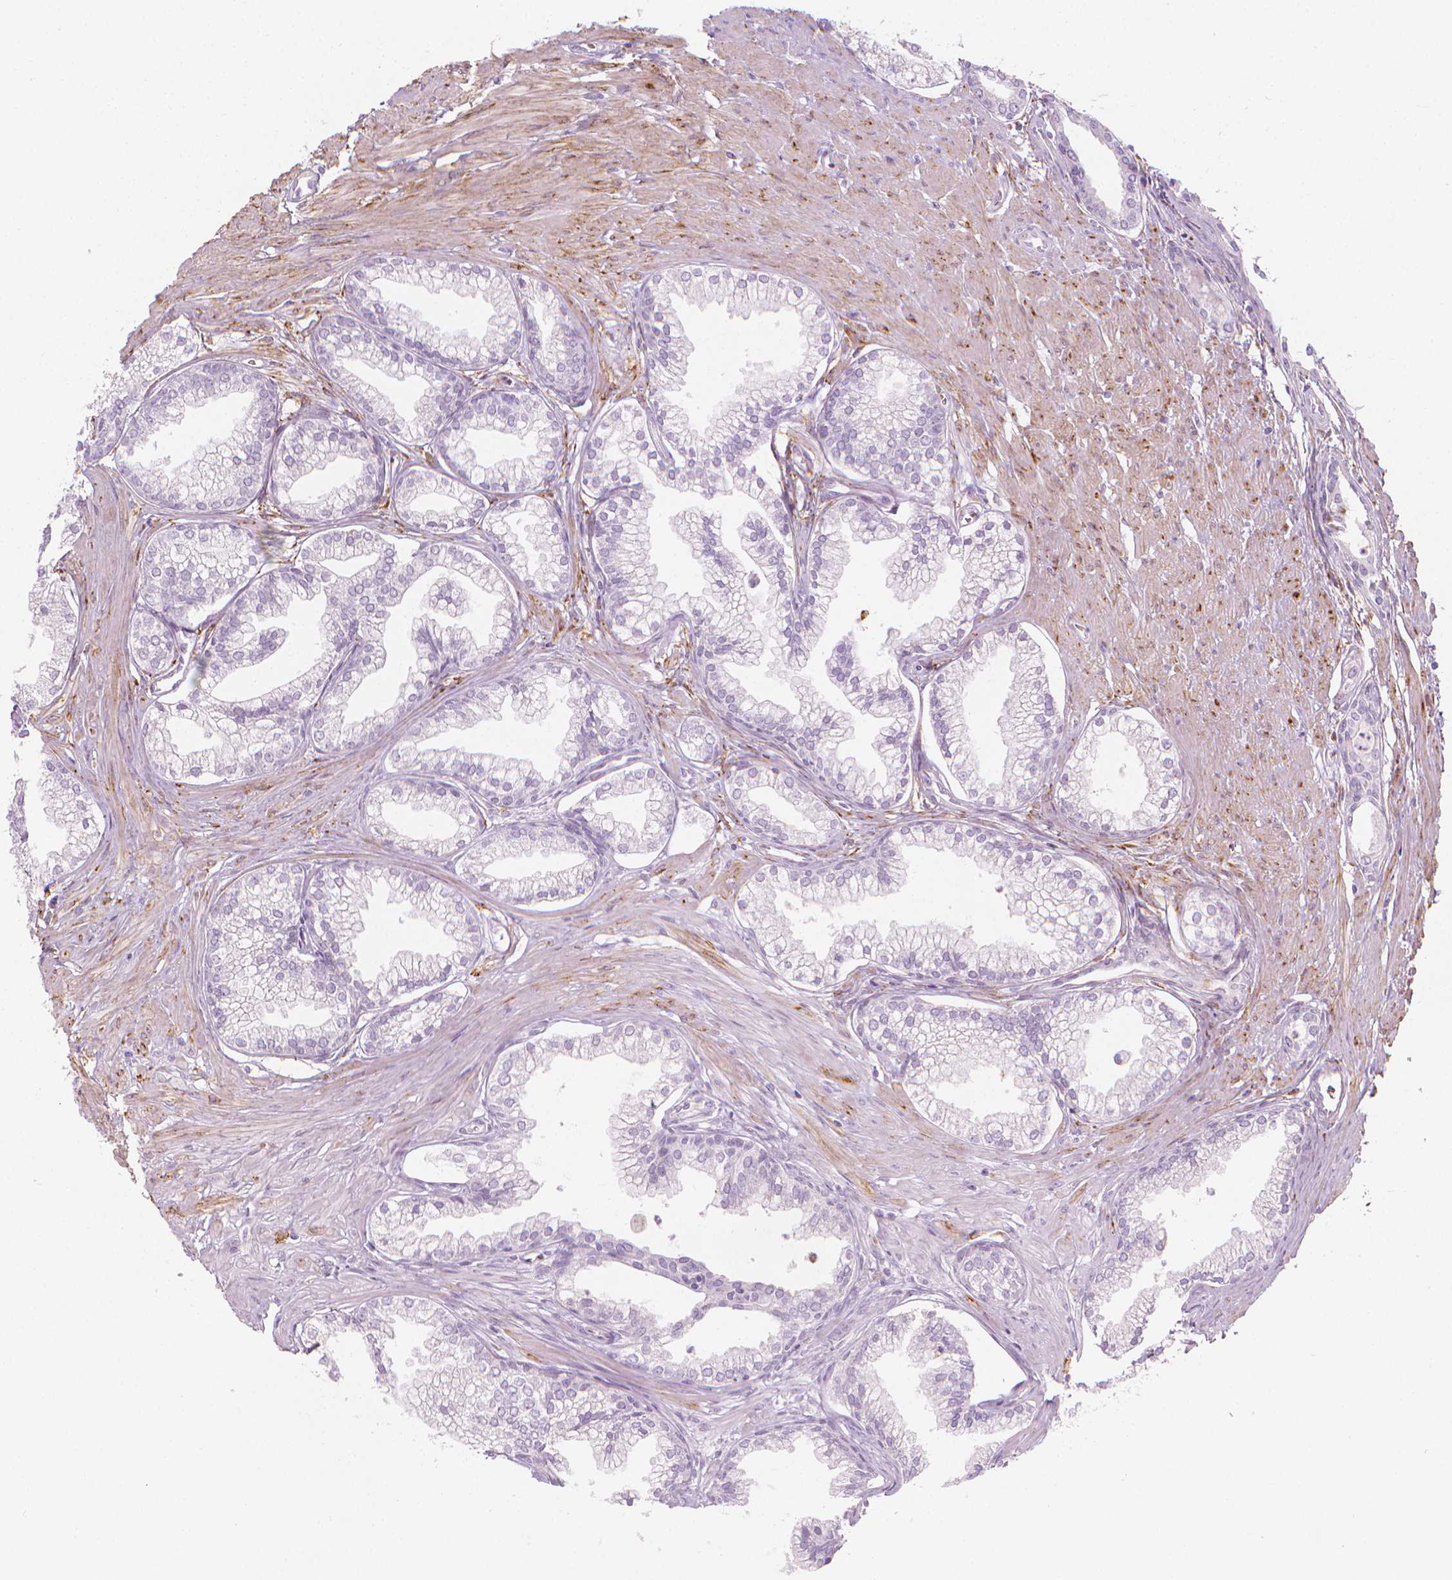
{"staining": {"intensity": "negative", "quantity": "none", "location": "none"}, "tissue": "prostate cancer", "cell_type": "Tumor cells", "image_type": "cancer", "snomed": [{"axis": "morphology", "description": "Adenocarcinoma, NOS"}, {"axis": "topography", "description": "Prostate"}], "caption": "This is an immunohistochemistry (IHC) photomicrograph of human adenocarcinoma (prostate). There is no staining in tumor cells.", "gene": "CES1", "patient": {"sex": "male", "age": 71}}